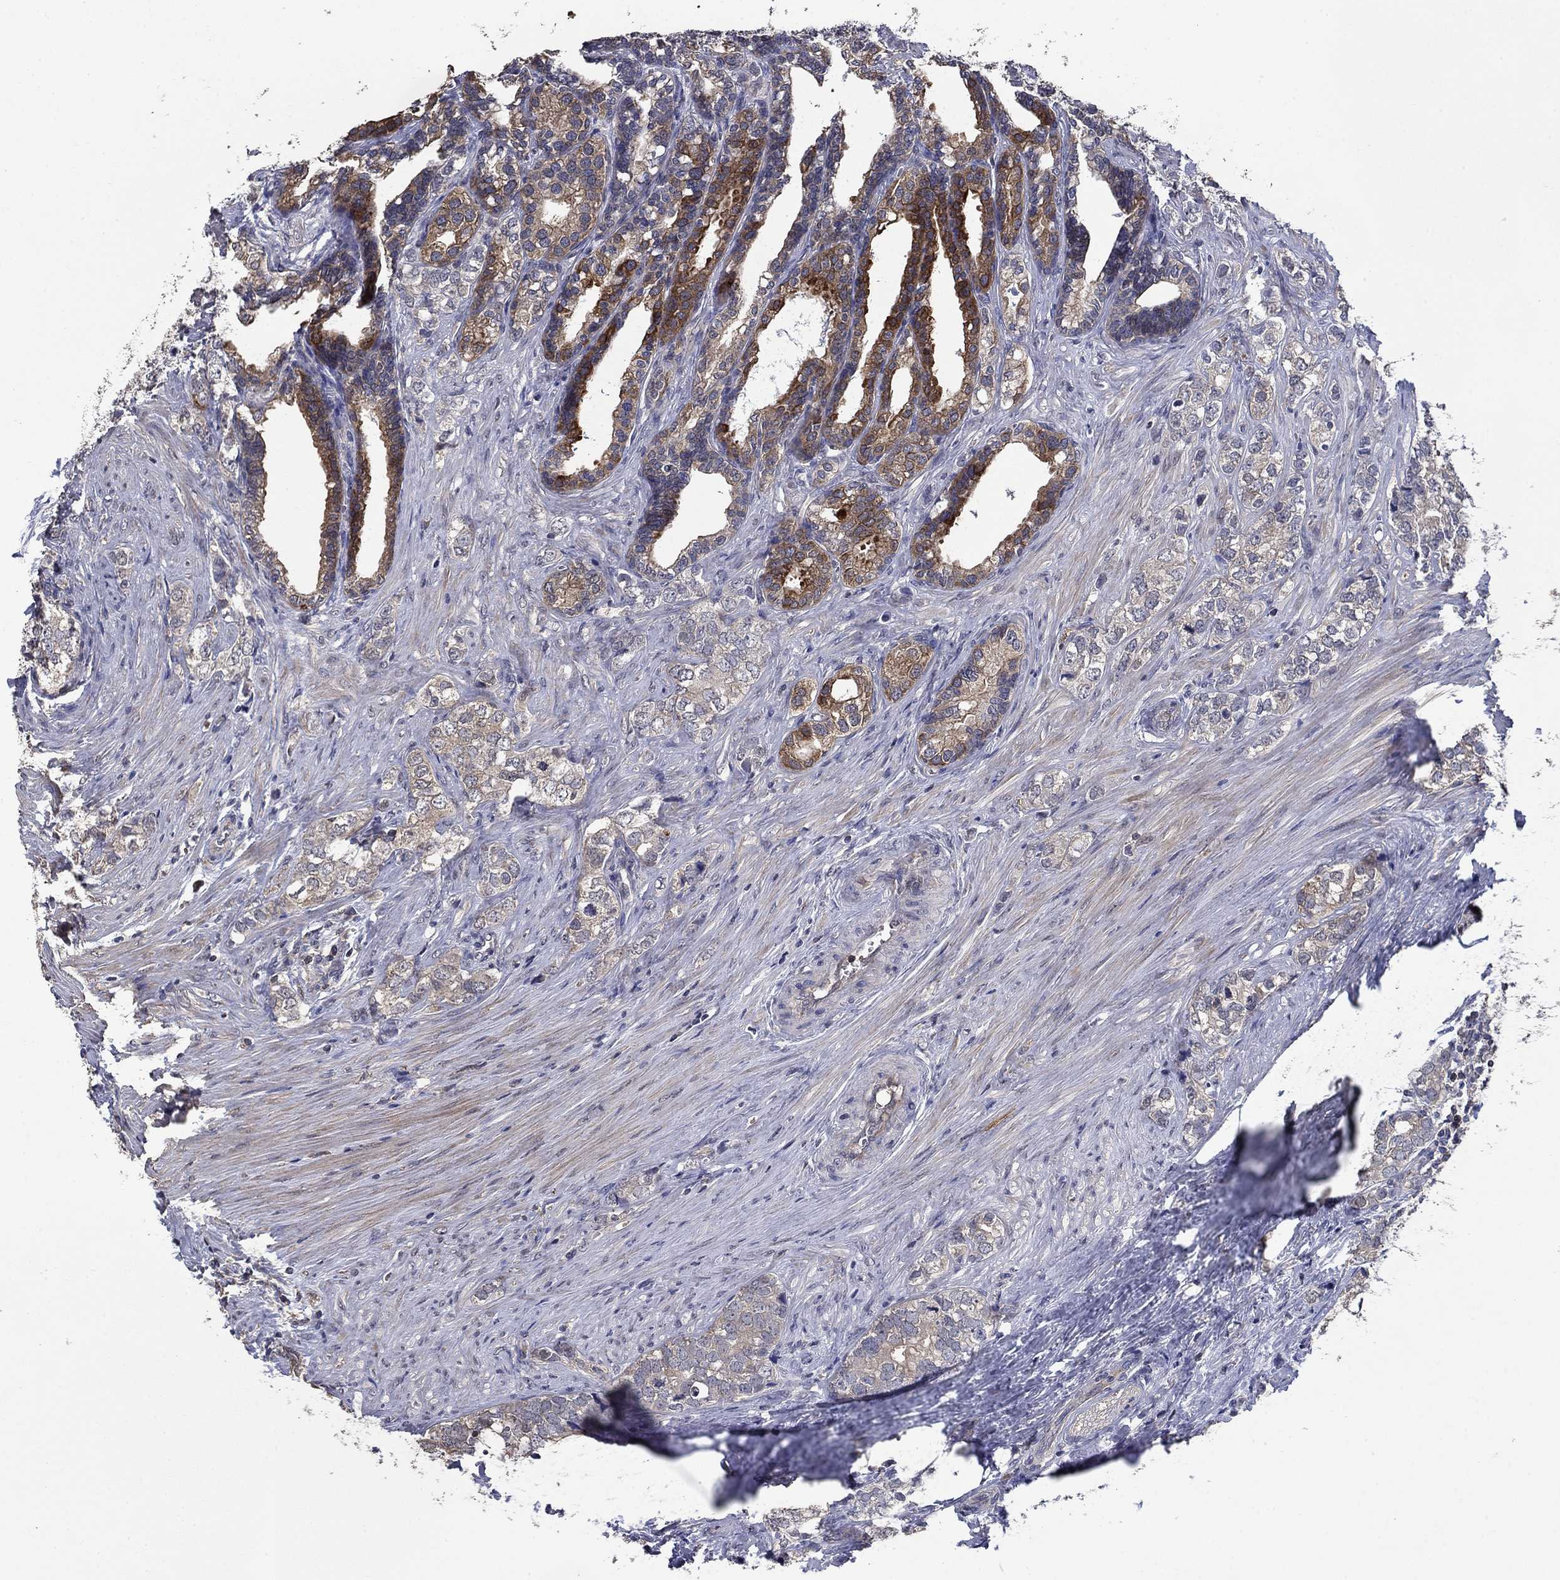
{"staining": {"intensity": "strong", "quantity": "<25%", "location": "cytoplasmic/membranous"}, "tissue": "prostate cancer", "cell_type": "Tumor cells", "image_type": "cancer", "snomed": [{"axis": "morphology", "description": "Adenocarcinoma, NOS"}, {"axis": "topography", "description": "Prostate and seminal vesicle, NOS"}], "caption": "DAB (3,3'-diaminobenzidine) immunohistochemical staining of adenocarcinoma (prostate) demonstrates strong cytoplasmic/membranous protein expression in approximately <25% of tumor cells.", "gene": "DVL1", "patient": {"sex": "male", "age": 63}}